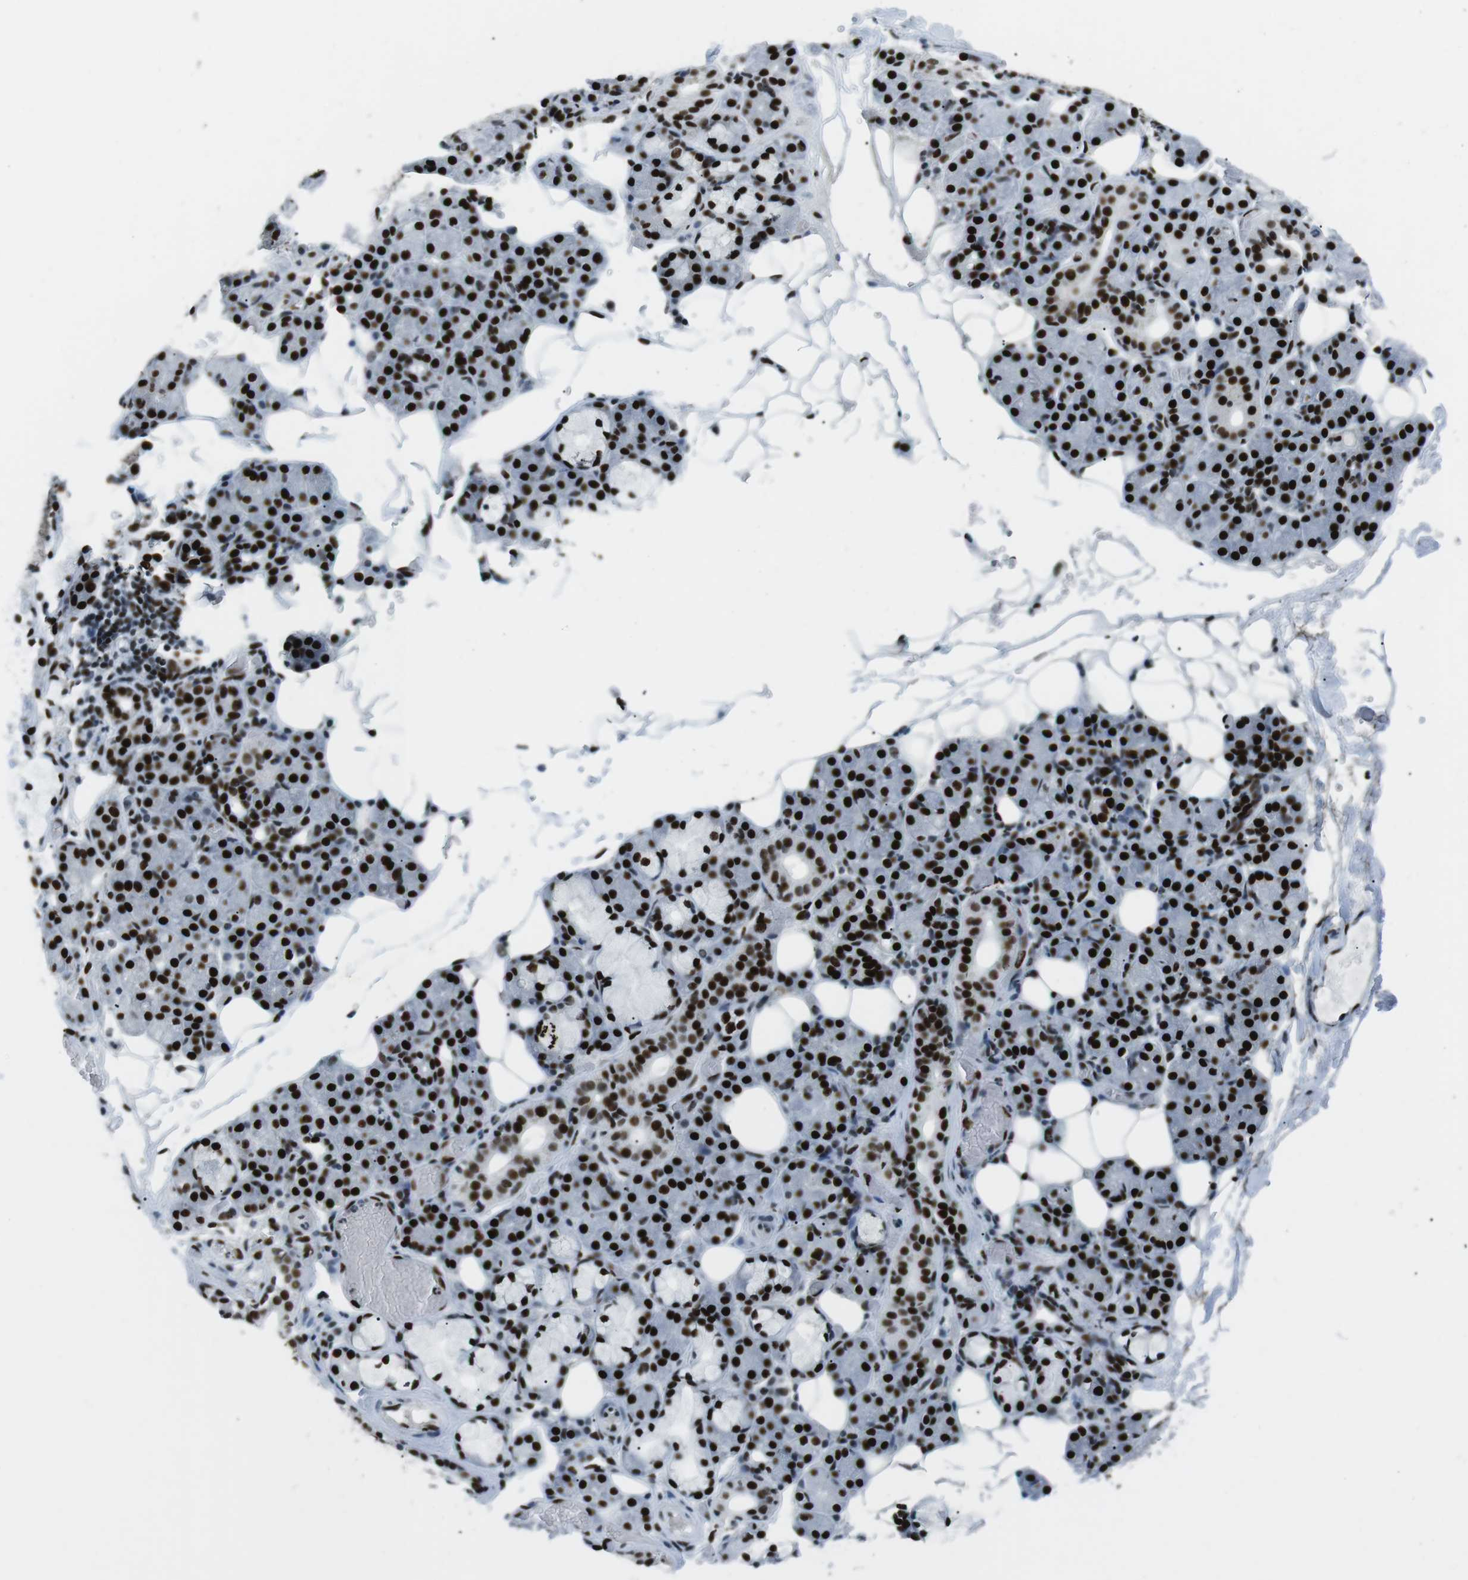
{"staining": {"intensity": "strong", "quantity": ">75%", "location": "nuclear"}, "tissue": "salivary gland", "cell_type": "Glandular cells", "image_type": "normal", "snomed": [{"axis": "morphology", "description": "Normal tissue, NOS"}, {"axis": "topography", "description": "Salivary gland"}], "caption": "Benign salivary gland demonstrates strong nuclear staining in approximately >75% of glandular cells.", "gene": "PML", "patient": {"sex": "male", "age": 63}}